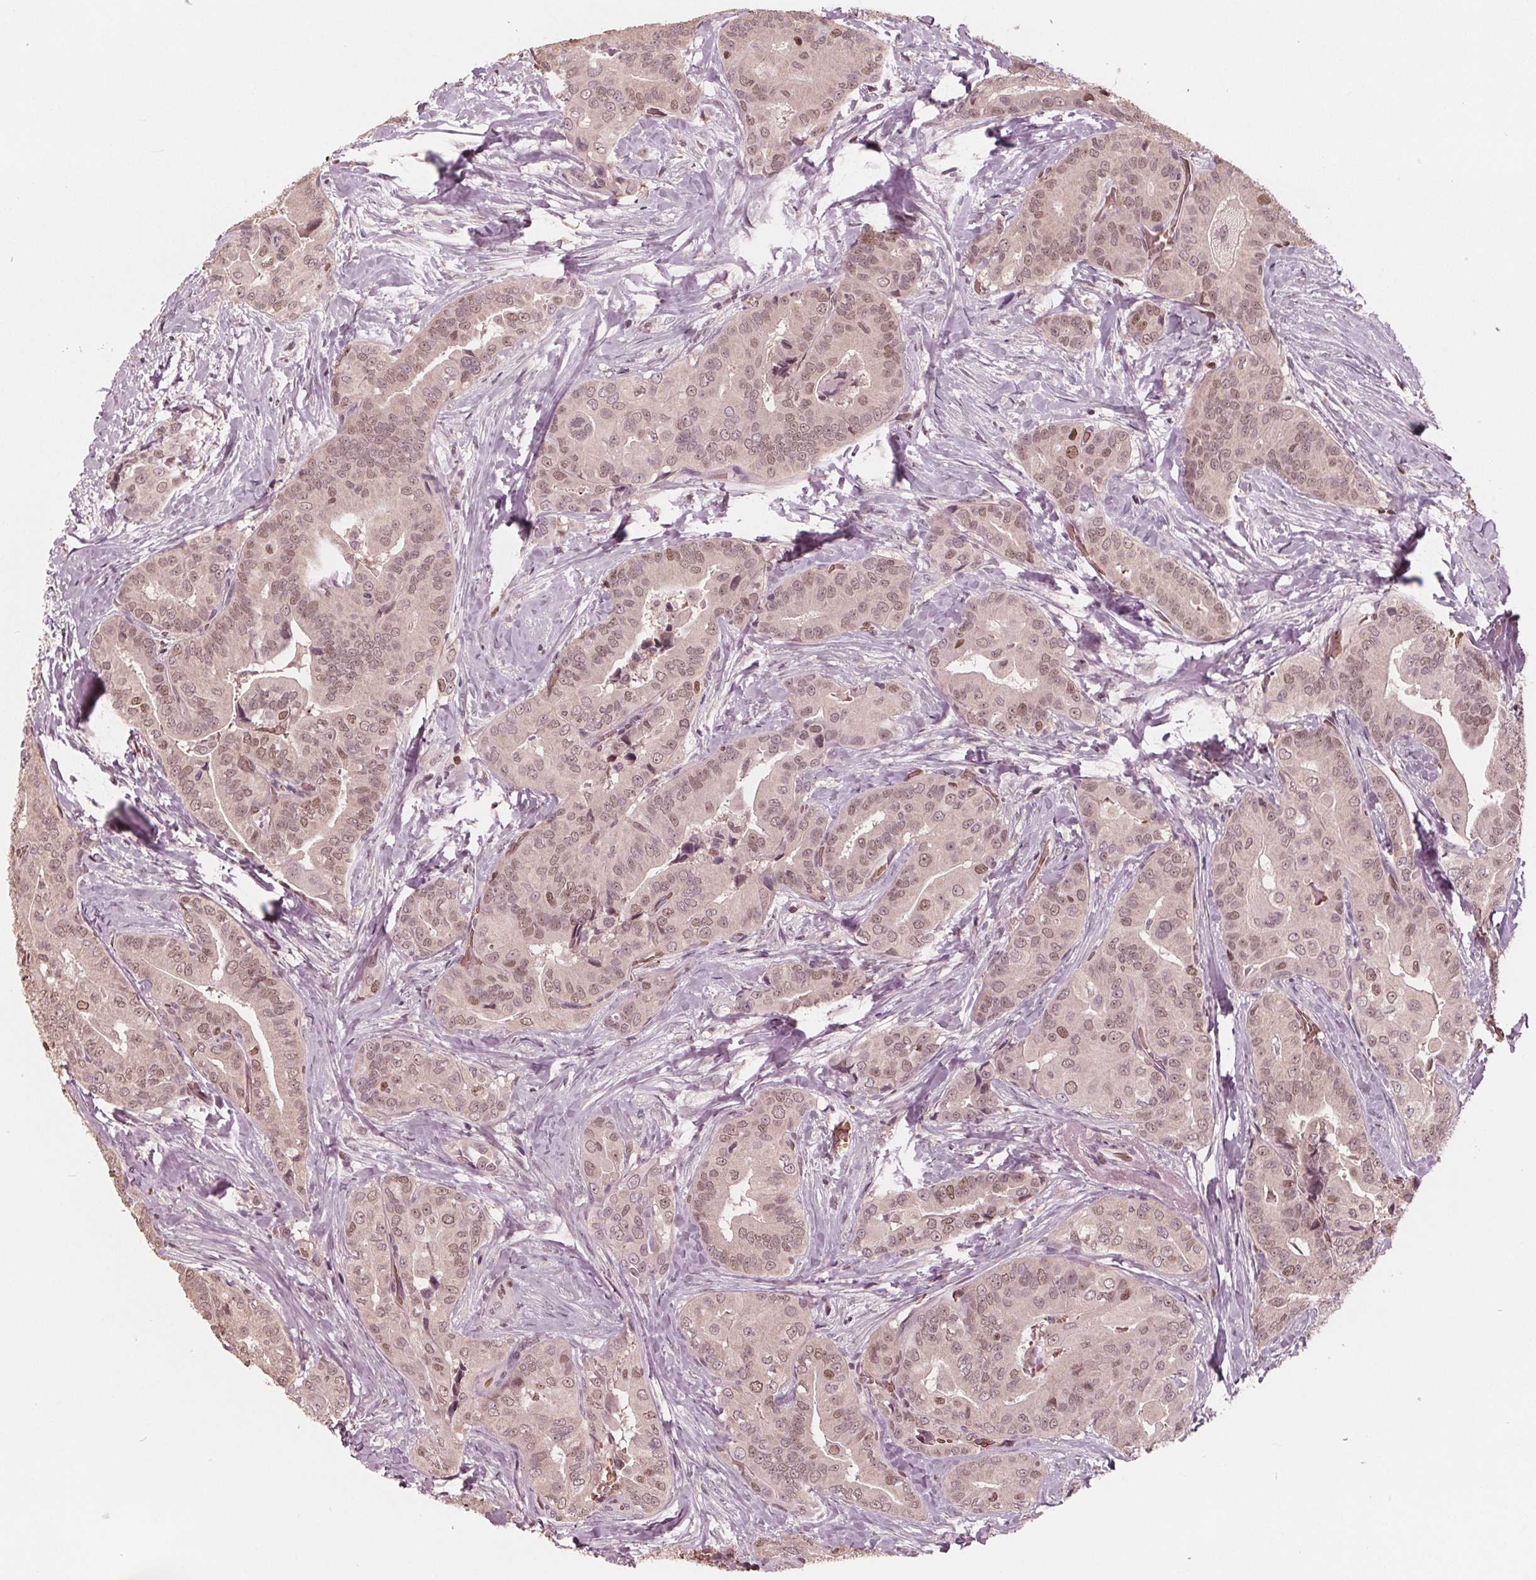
{"staining": {"intensity": "weak", "quantity": ">75%", "location": "nuclear"}, "tissue": "thyroid cancer", "cell_type": "Tumor cells", "image_type": "cancer", "snomed": [{"axis": "morphology", "description": "Papillary adenocarcinoma, NOS"}, {"axis": "topography", "description": "Thyroid gland"}], "caption": "Immunohistochemical staining of thyroid papillary adenocarcinoma displays low levels of weak nuclear protein expression in about >75% of tumor cells. The staining was performed using DAB, with brown indicating positive protein expression. Nuclei are stained blue with hematoxylin.", "gene": "HIRIP3", "patient": {"sex": "male", "age": 61}}